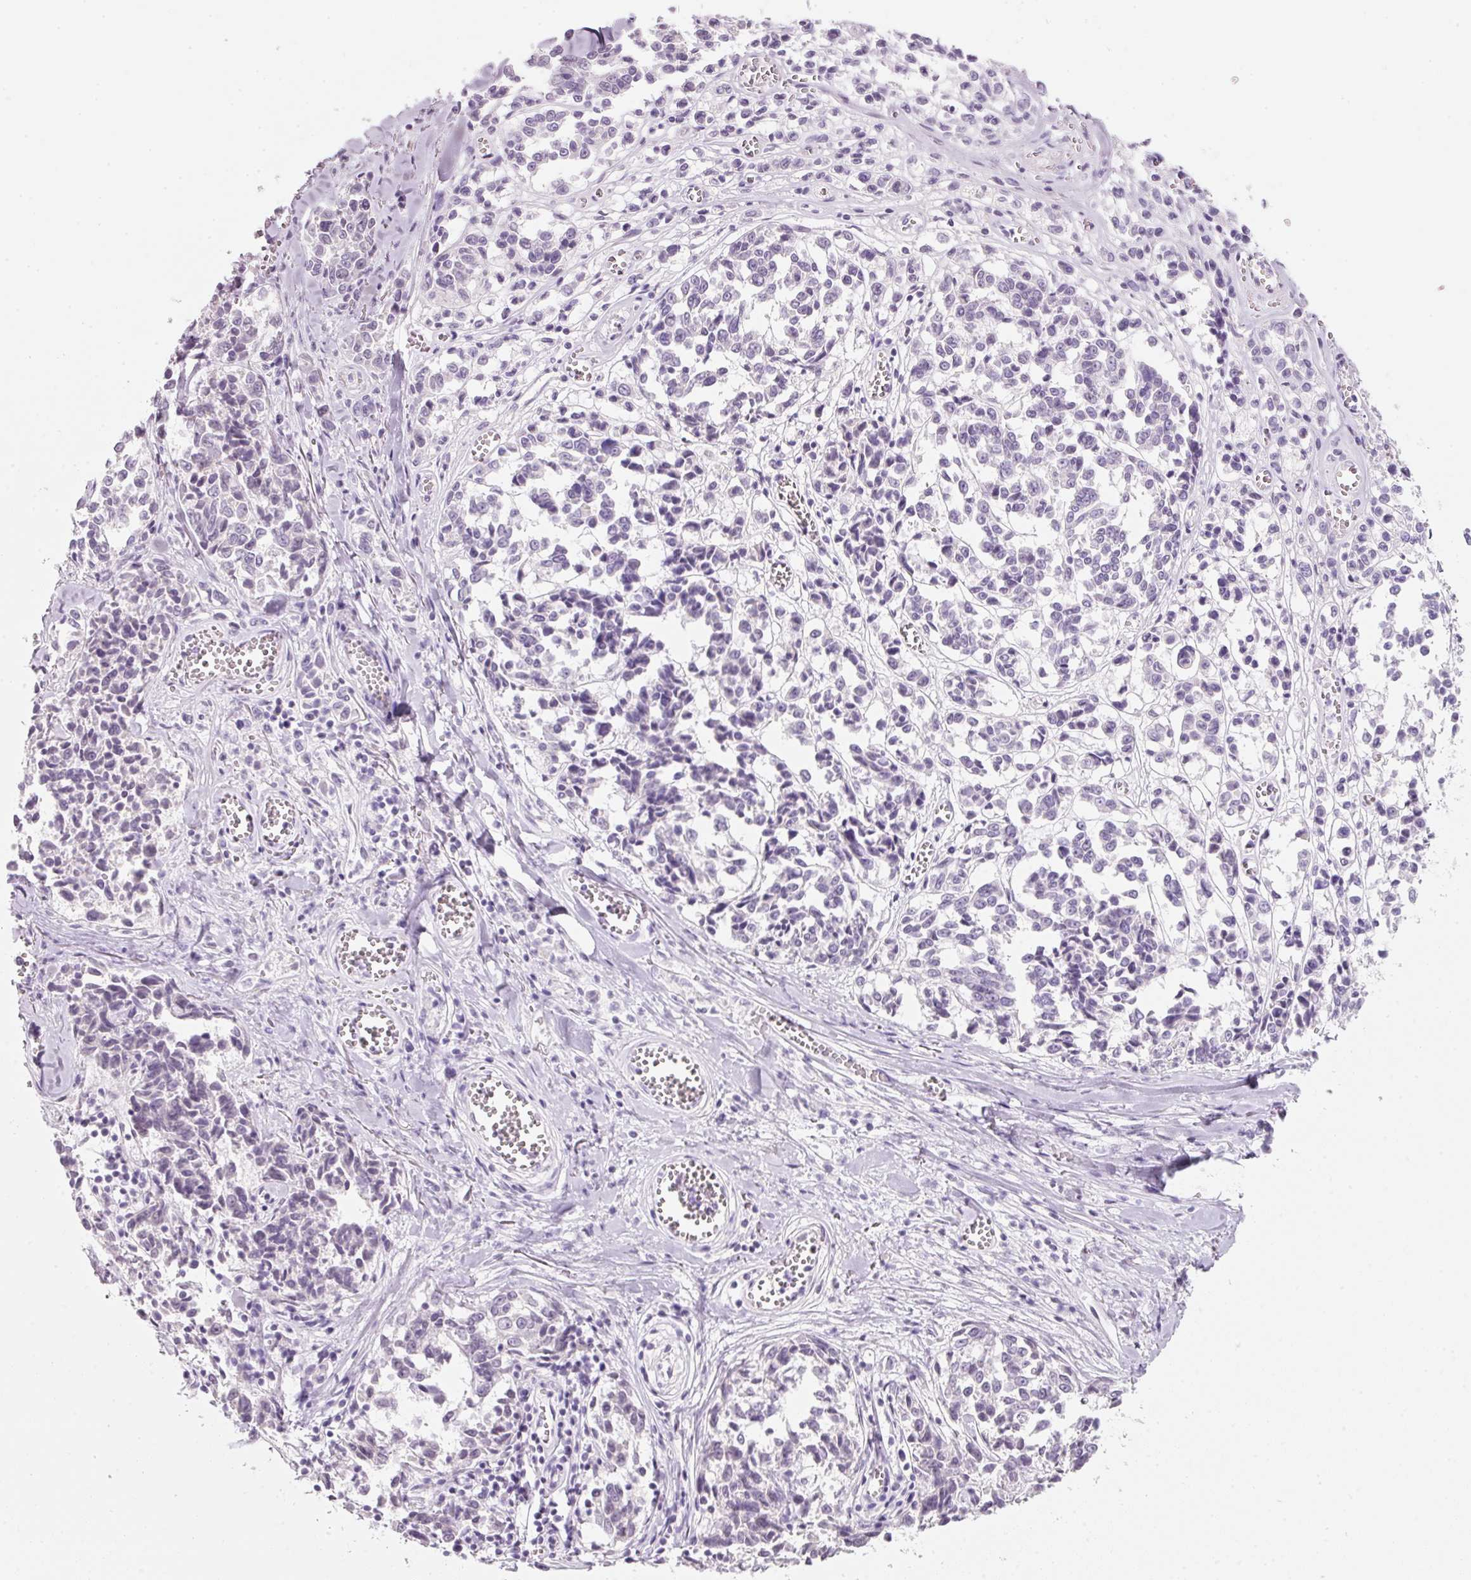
{"staining": {"intensity": "negative", "quantity": "none", "location": "none"}, "tissue": "melanoma", "cell_type": "Tumor cells", "image_type": "cancer", "snomed": [{"axis": "morphology", "description": "Malignant melanoma, NOS"}, {"axis": "topography", "description": "Skin"}], "caption": "A micrograph of malignant melanoma stained for a protein displays no brown staining in tumor cells.", "gene": "ENSG00000206549", "patient": {"sex": "female", "age": 64}}